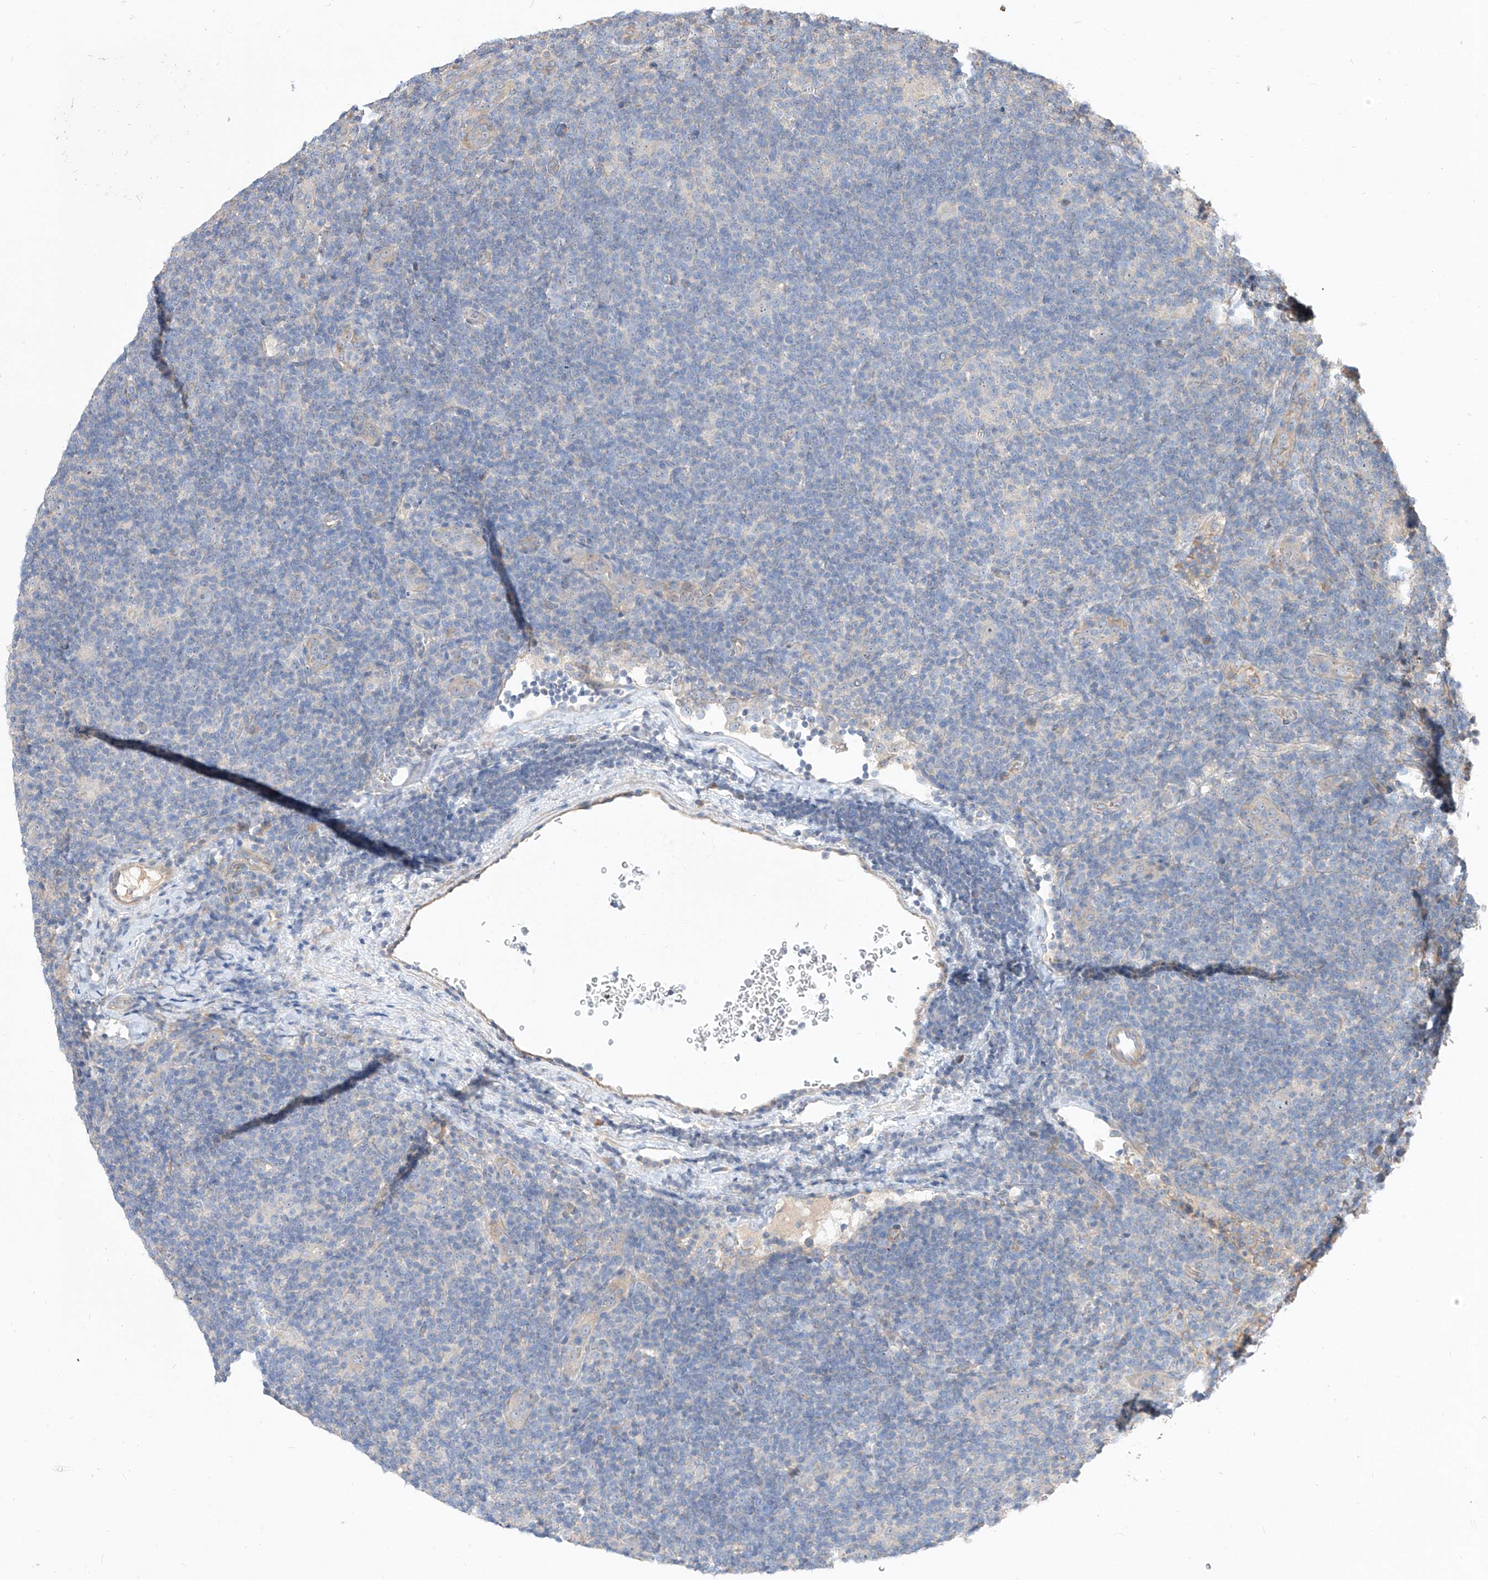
{"staining": {"intensity": "negative", "quantity": "none", "location": "none"}, "tissue": "lymphoma", "cell_type": "Tumor cells", "image_type": "cancer", "snomed": [{"axis": "morphology", "description": "Hodgkin's disease, NOS"}, {"axis": "topography", "description": "Lymph node"}], "caption": "An image of human Hodgkin's disease is negative for staining in tumor cells.", "gene": "DIRAS3", "patient": {"sex": "female", "age": 57}}